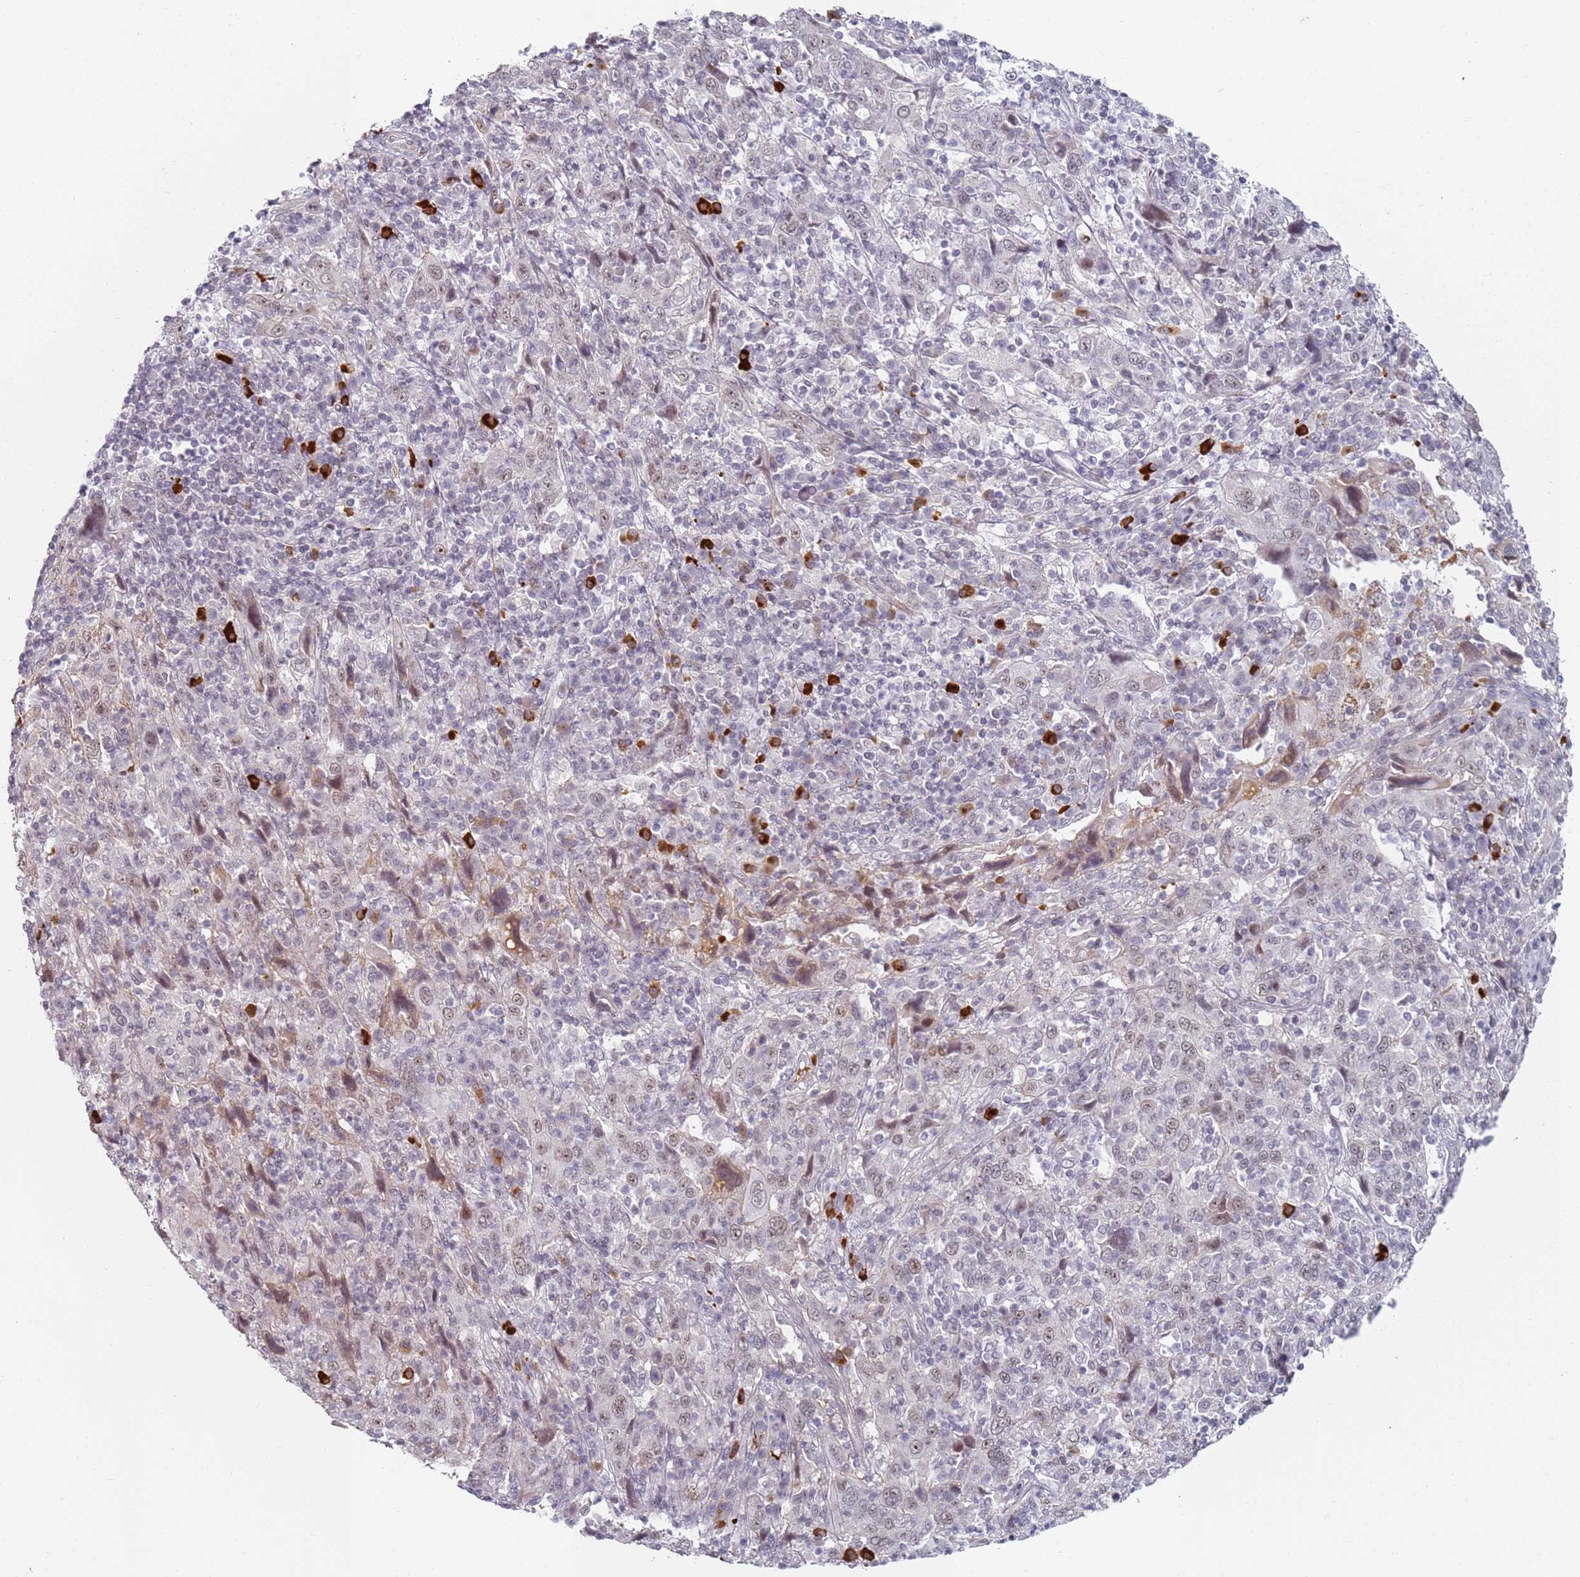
{"staining": {"intensity": "weak", "quantity": "25%-75%", "location": "cytoplasmic/membranous,nuclear"}, "tissue": "cervical cancer", "cell_type": "Tumor cells", "image_type": "cancer", "snomed": [{"axis": "morphology", "description": "Squamous cell carcinoma, NOS"}, {"axis": "topography", "description": "Cervix"}], "caption": "Cervical cancer (squamous cell carcinoma) was stained to show a protein in brown. There is low levels of weak cytoplasmic/membranous and nuclear expression in about 25%-75% of tumor cells. The protein is stained brown, and the nuclei are stained in blue (DAB (3,3'-diaminobenzidine) IHC with brightfield microscopy, high magnification).", "gene": "ATF6B", "patient": {"sex": "female", "age": 46}}